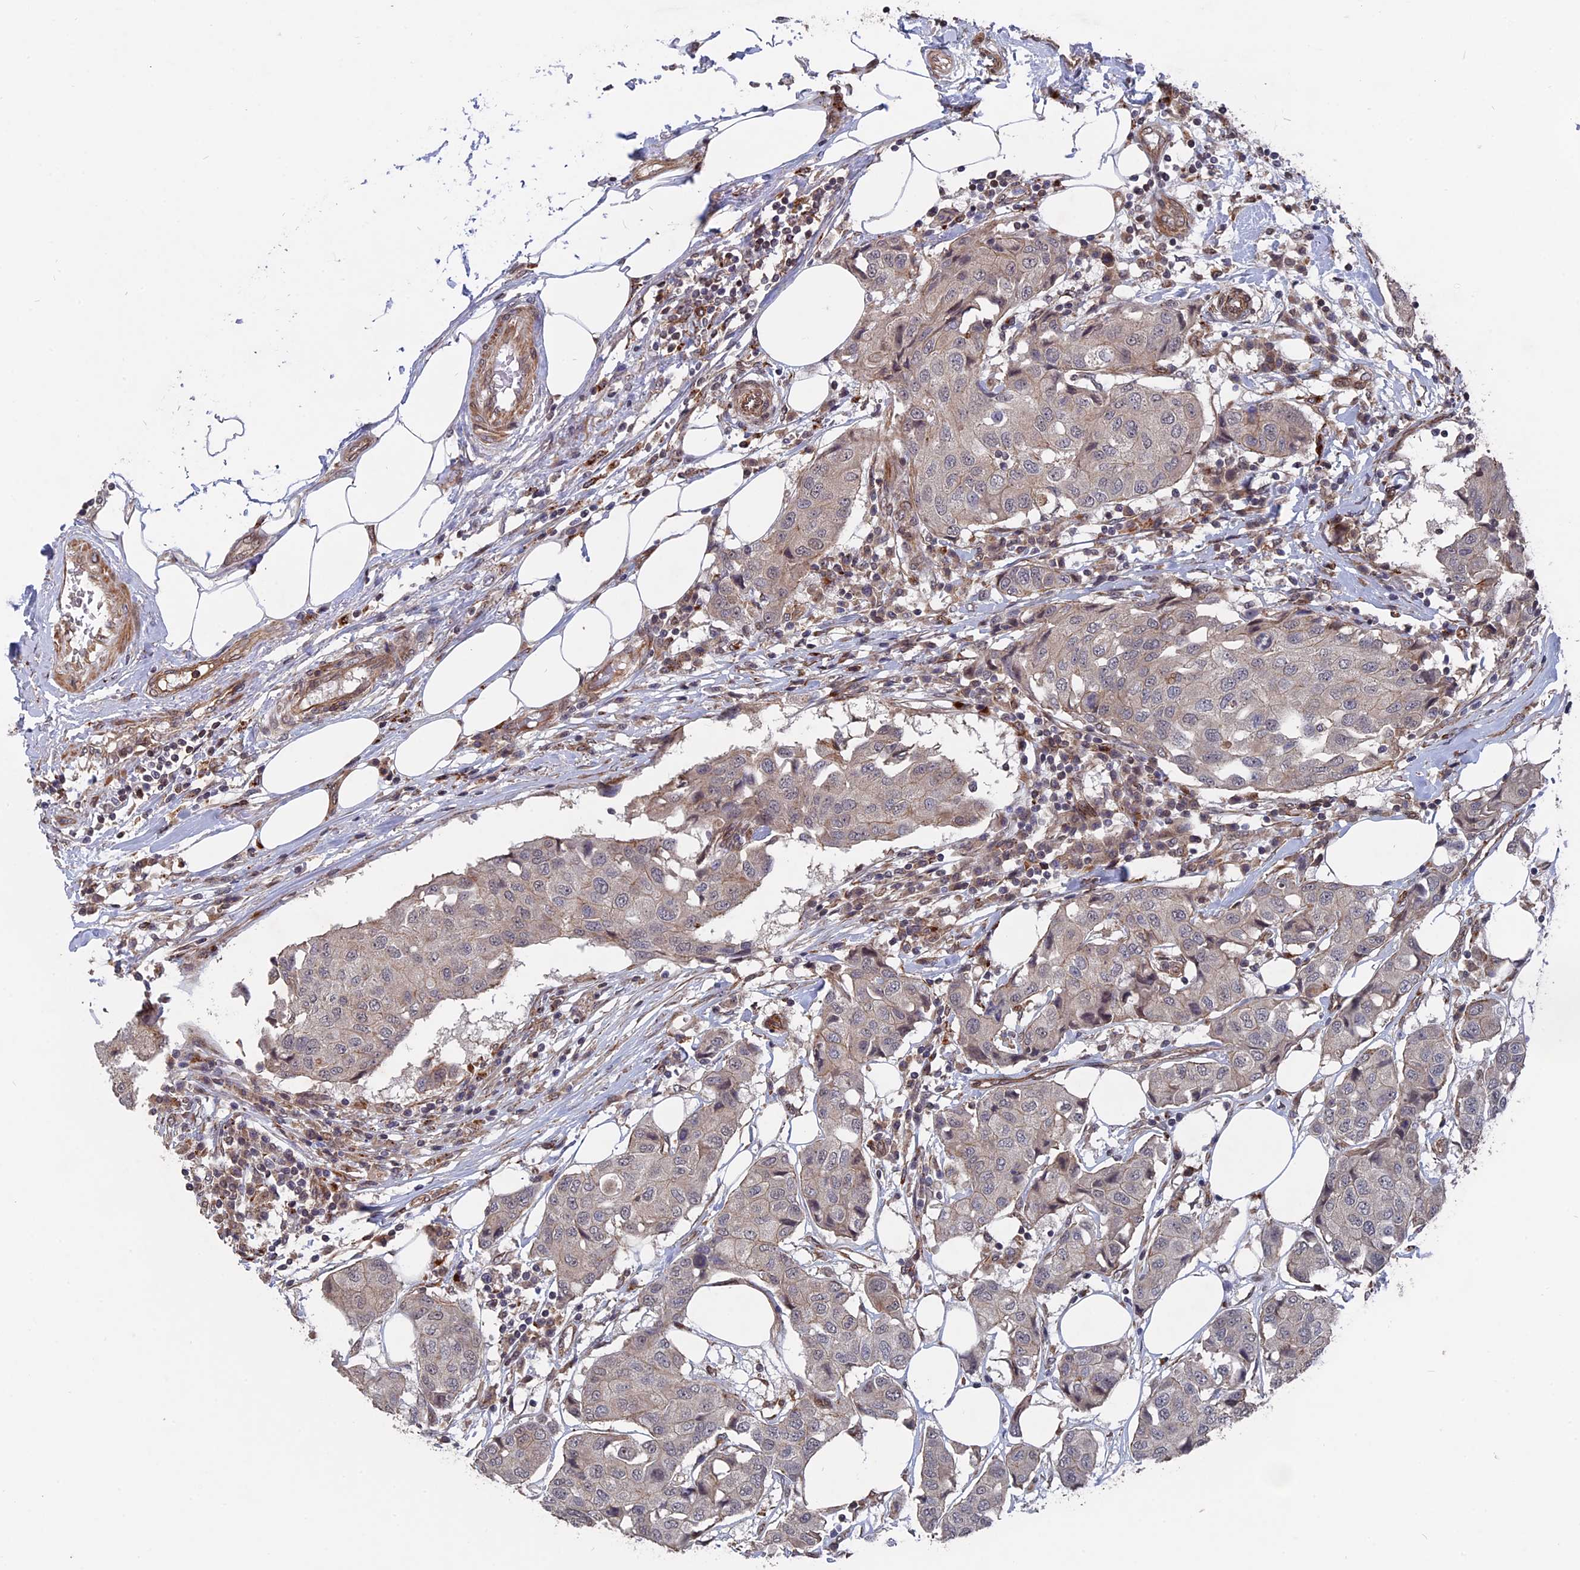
{"staining": {"intensity": "negative", "quantity": "none", "location": "none"}, "tissue": "breast cancer", "cell_type": "Tumor cells", "image_type": "cancer", "snomed": [{"axis": "morphology", "description": "Duct carcinoma"}, {"axis": "topography", "description": "Breast"}], "caption": "Immunohistochemical staining of human breast cancer (infiltrating ductal carcinoma) shows no significant positivity in tumor cells.", "gene": "NOSIP", "patient": {"sex": "female", "age": 80}}